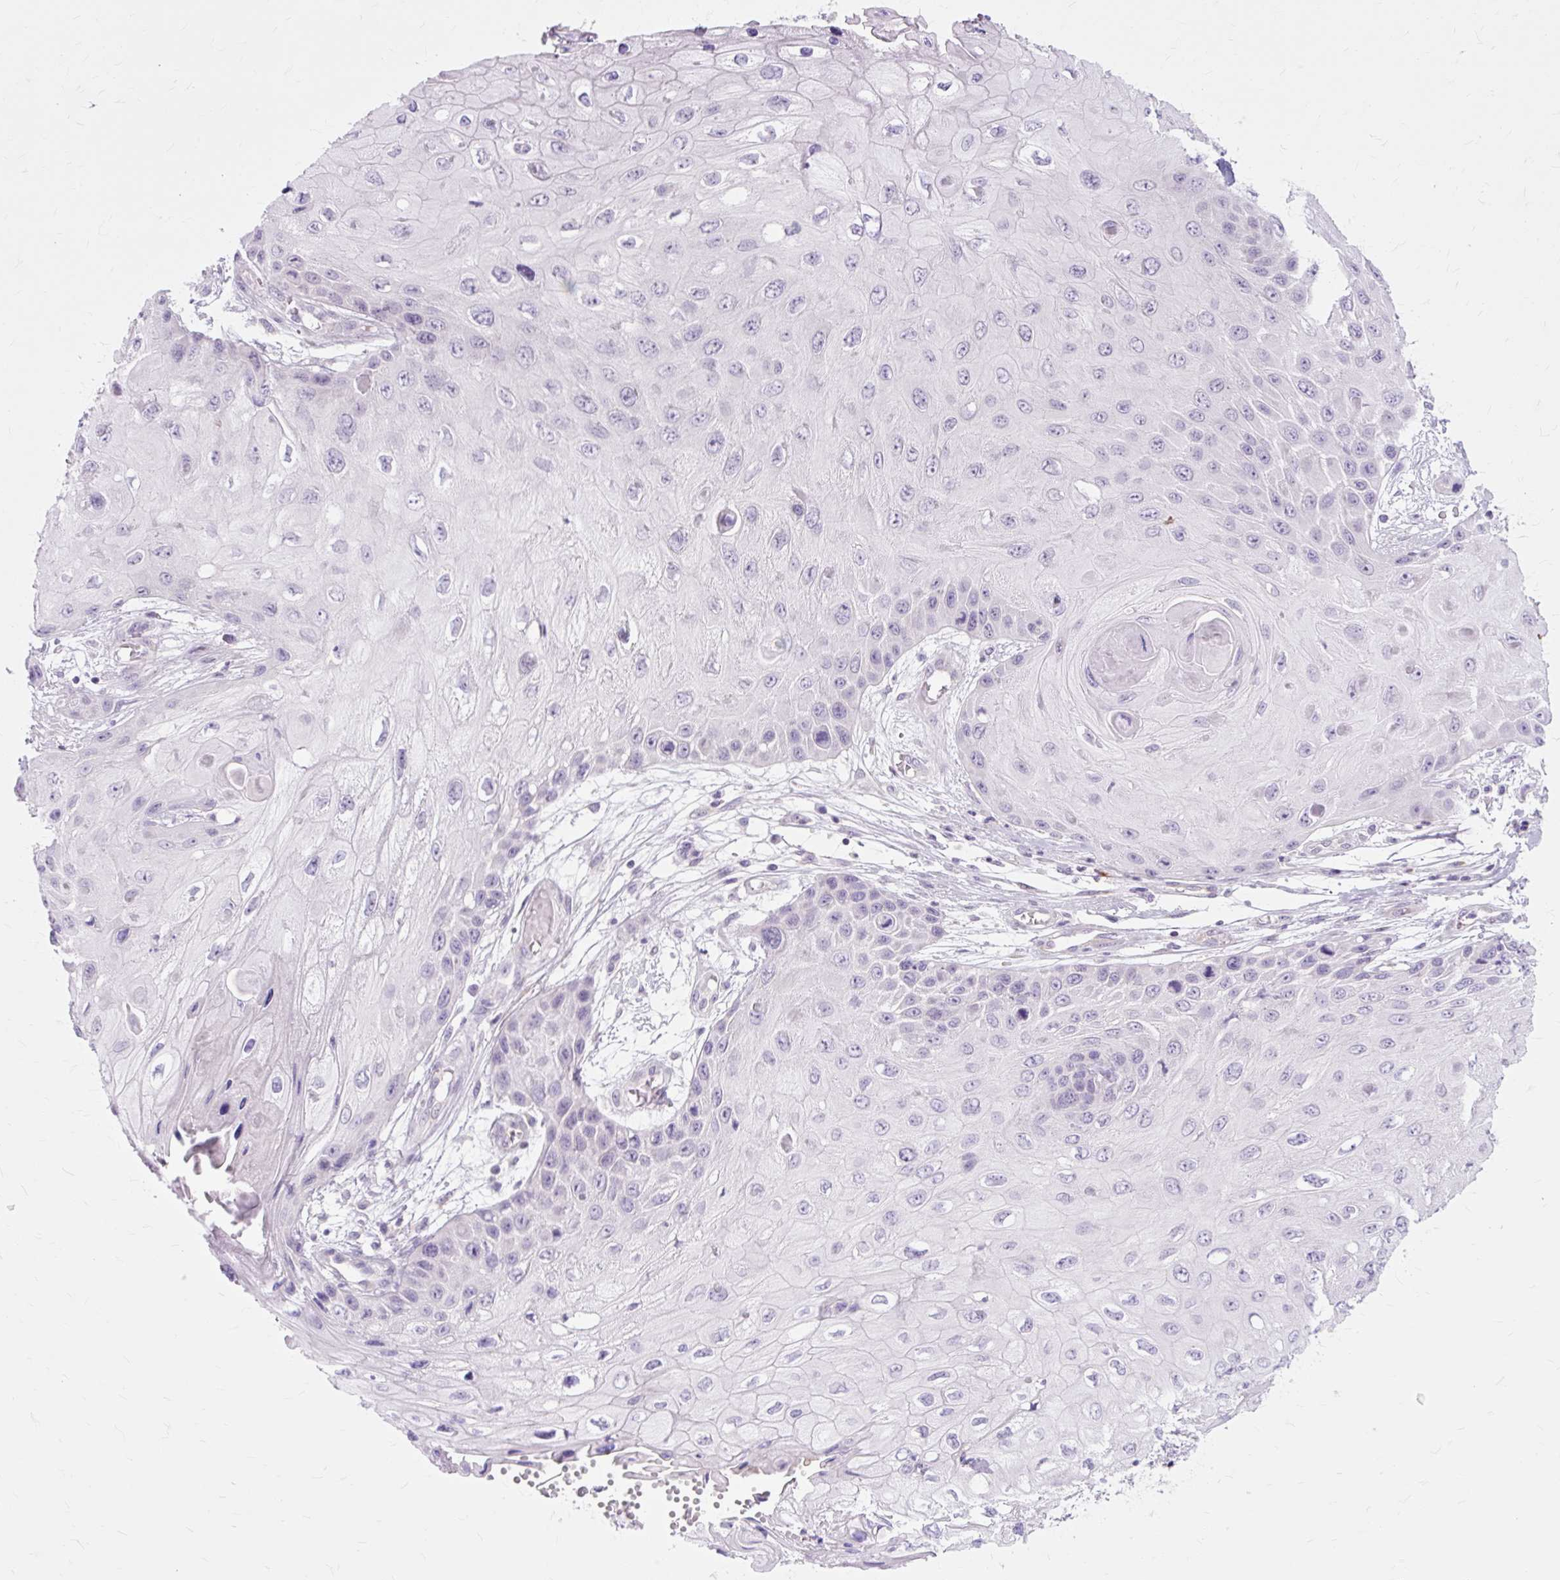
{"staining": {"intensity": "negative", "quantity": "none", "location": "none"}, "tissue": "skin cancer", "cell_type": "Tumor cells", "image_type": "cancer", "snomed": [{"axis": "morphology", "description": "Squamous cell carcinoma, NOS"}, {"axis": "topography", "description": "Skin"}, {"axis": "topography", "description": "Vulva"}], "caption": "The image demonstrates no significant expression in tumor cells of skin squamous cell carcinoma.", "gene": "ZNF35", "patient": {"sex": "female", "age": 44}}